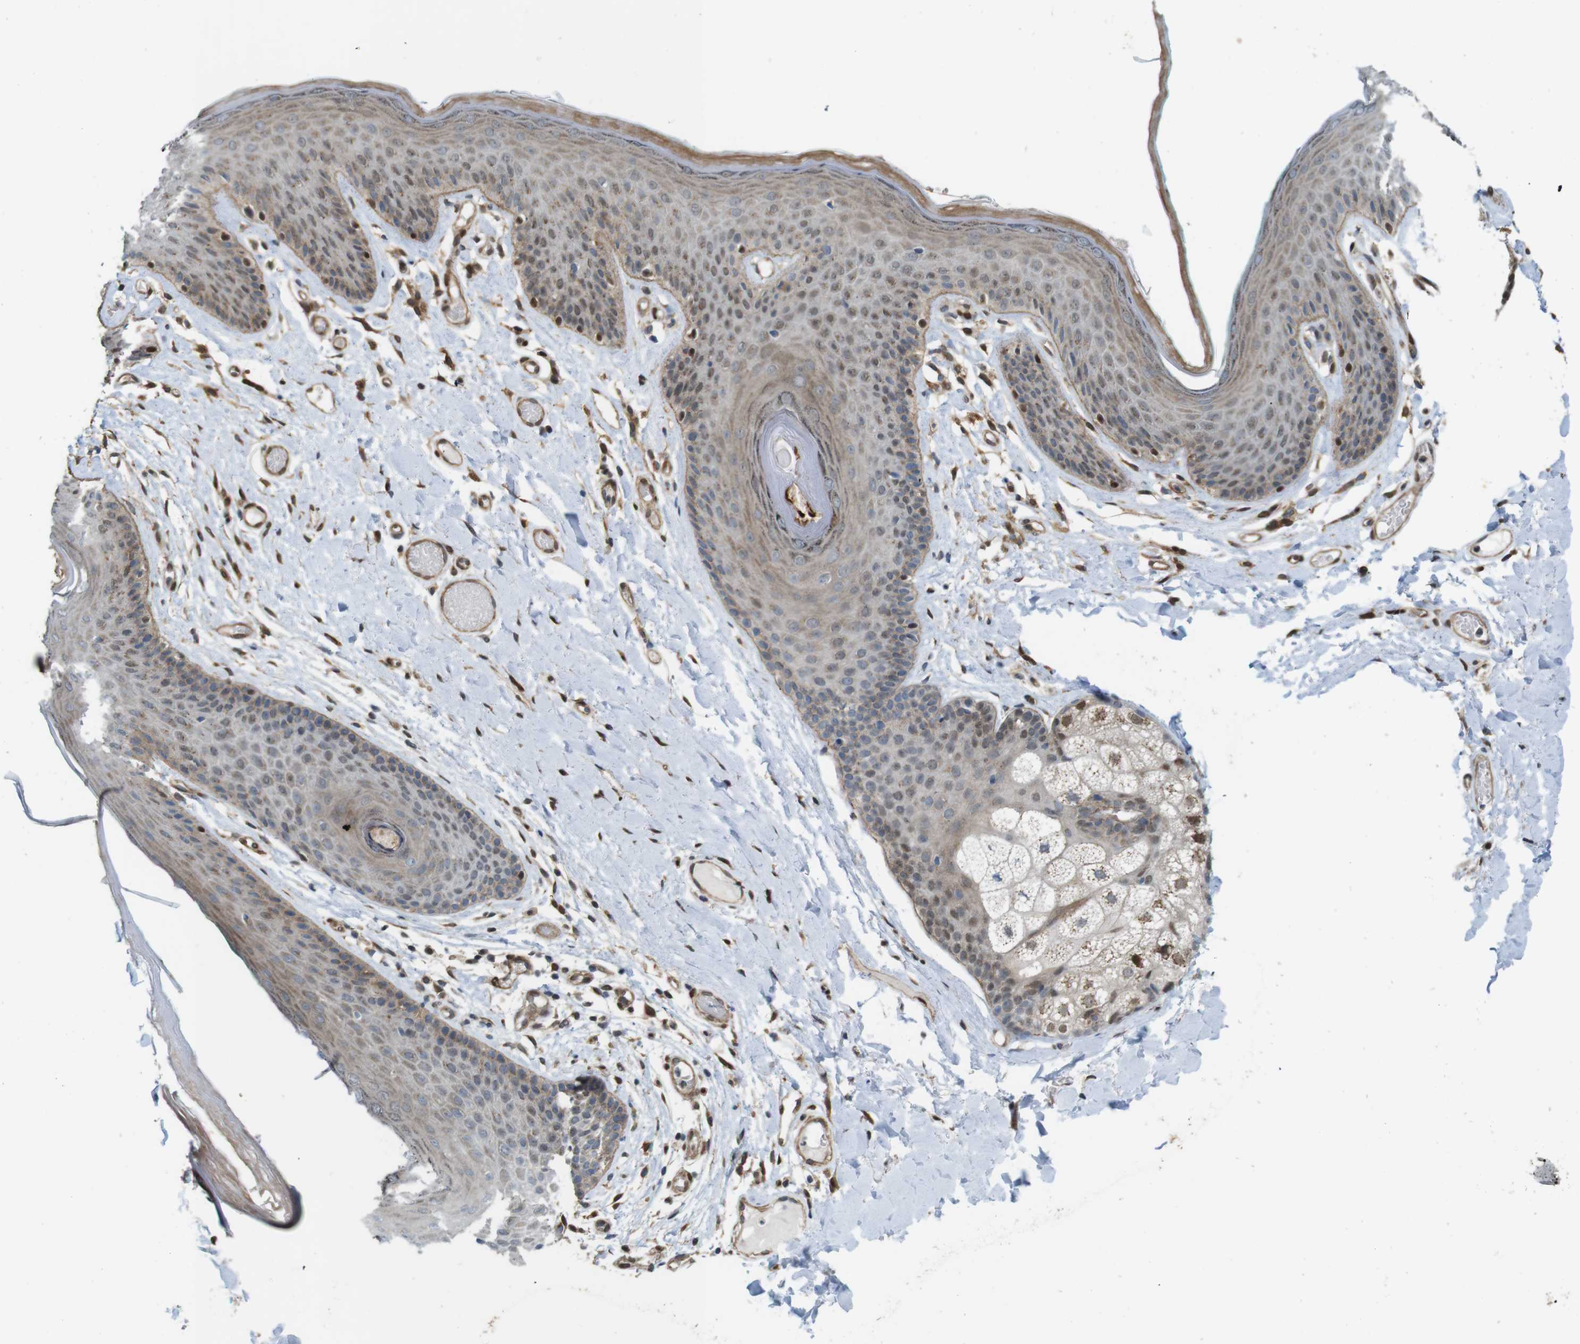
{"staining": {"intensity": "moderate", "quantity": "25%-75%", "location": "nuclear"}, "tissue": "skin", "cell_type": "Epidermal cells", "image_type": "normal", "snomed": [{"axis": "morphology", "description": "Normal tissue, NOS"}, {"axis": "topography", "description": "Vulva"}], "caption": "Immunohistochemistry (DAB) staining of normal skin reveals moderate nuclear protein staining in approximately 25%-75% of epidermal cells. (brown staining indicates protein expression, while blue staining denotes nuclei).", "gene": "SKI", "patient": {"sex": "female", "age": 73}}